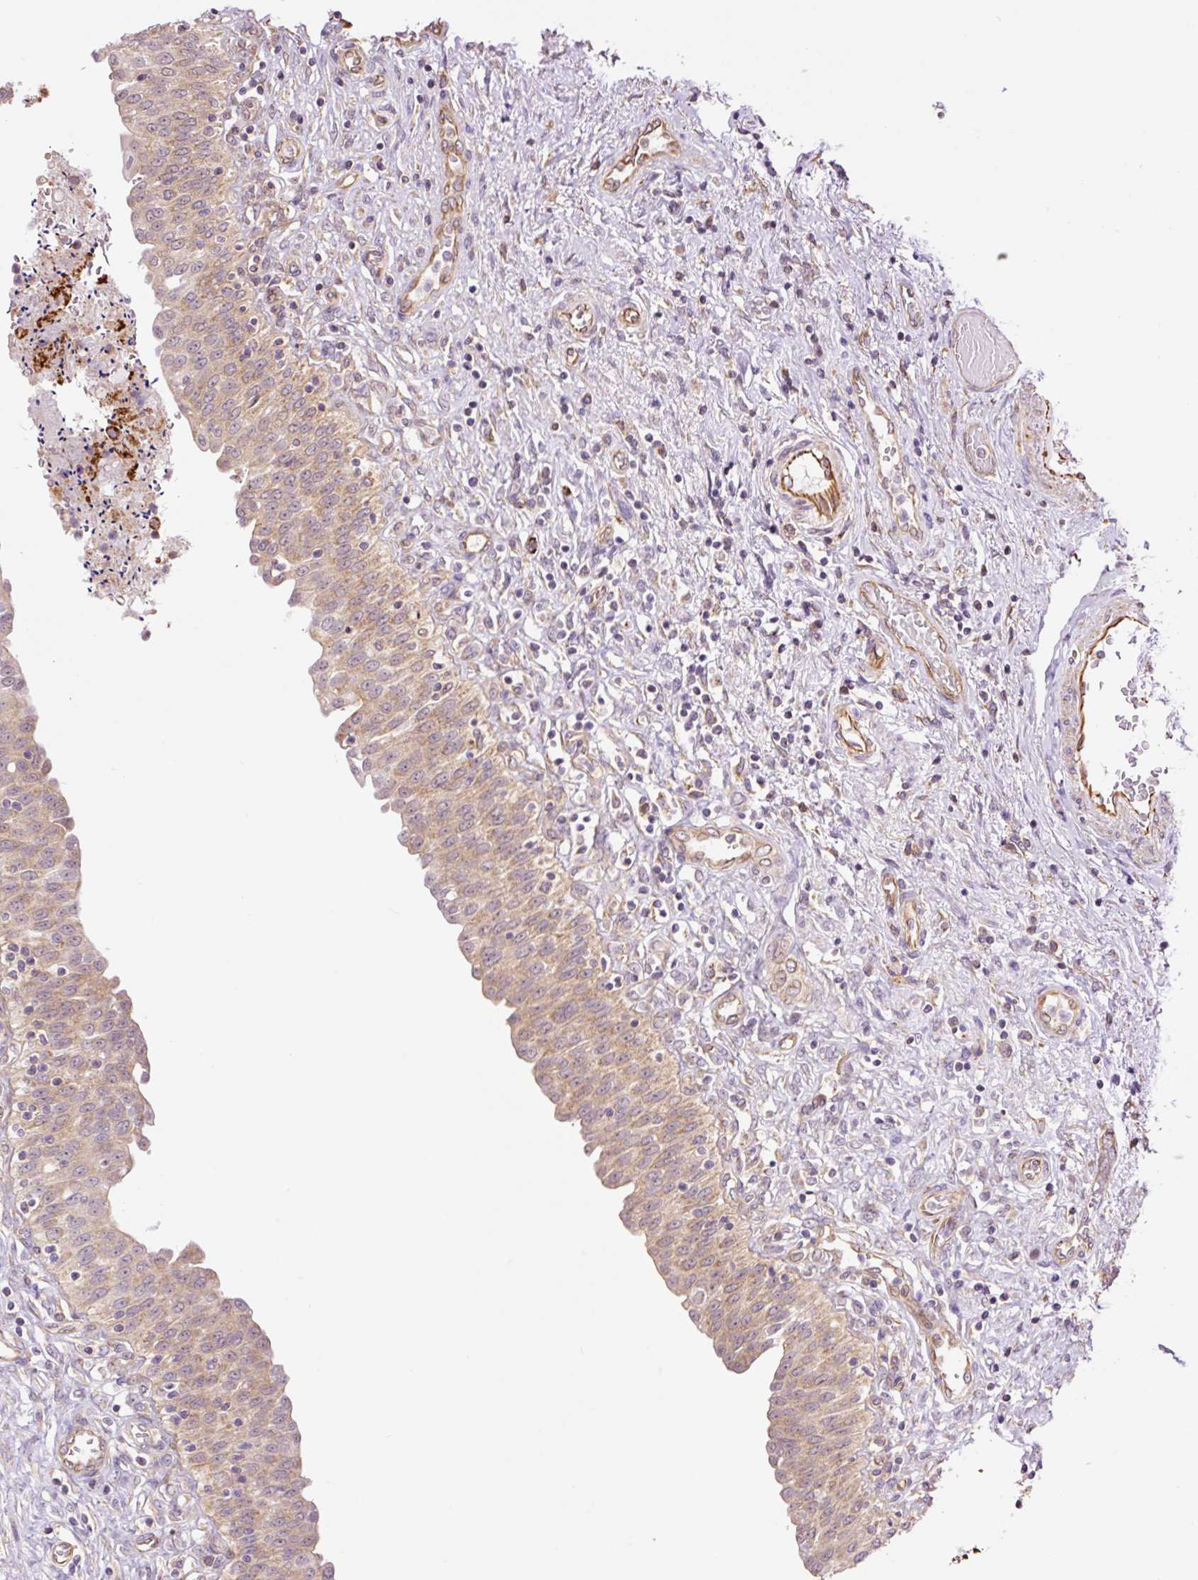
{"staining": {"intensity": "moderate", "quantity": "25%-75%", "location": "cytoplasmic/membranous"}, "tissue": "urinary bladder", "cell_type": "Urothelial cells", "image_type": "normal", "snomed": [{"axis": "morphology", "description": "Normal tissue, NOS"}, {"axis": "topography", "description": "Urinary bladder"}], "caption": "The immunohistochemical stain shows moderate cytoplasmic/membranous positivity in urothelial cells of normal urinary bladder.", "gene": "PCK2", "patient": {"sex": "male", "age": 71}}